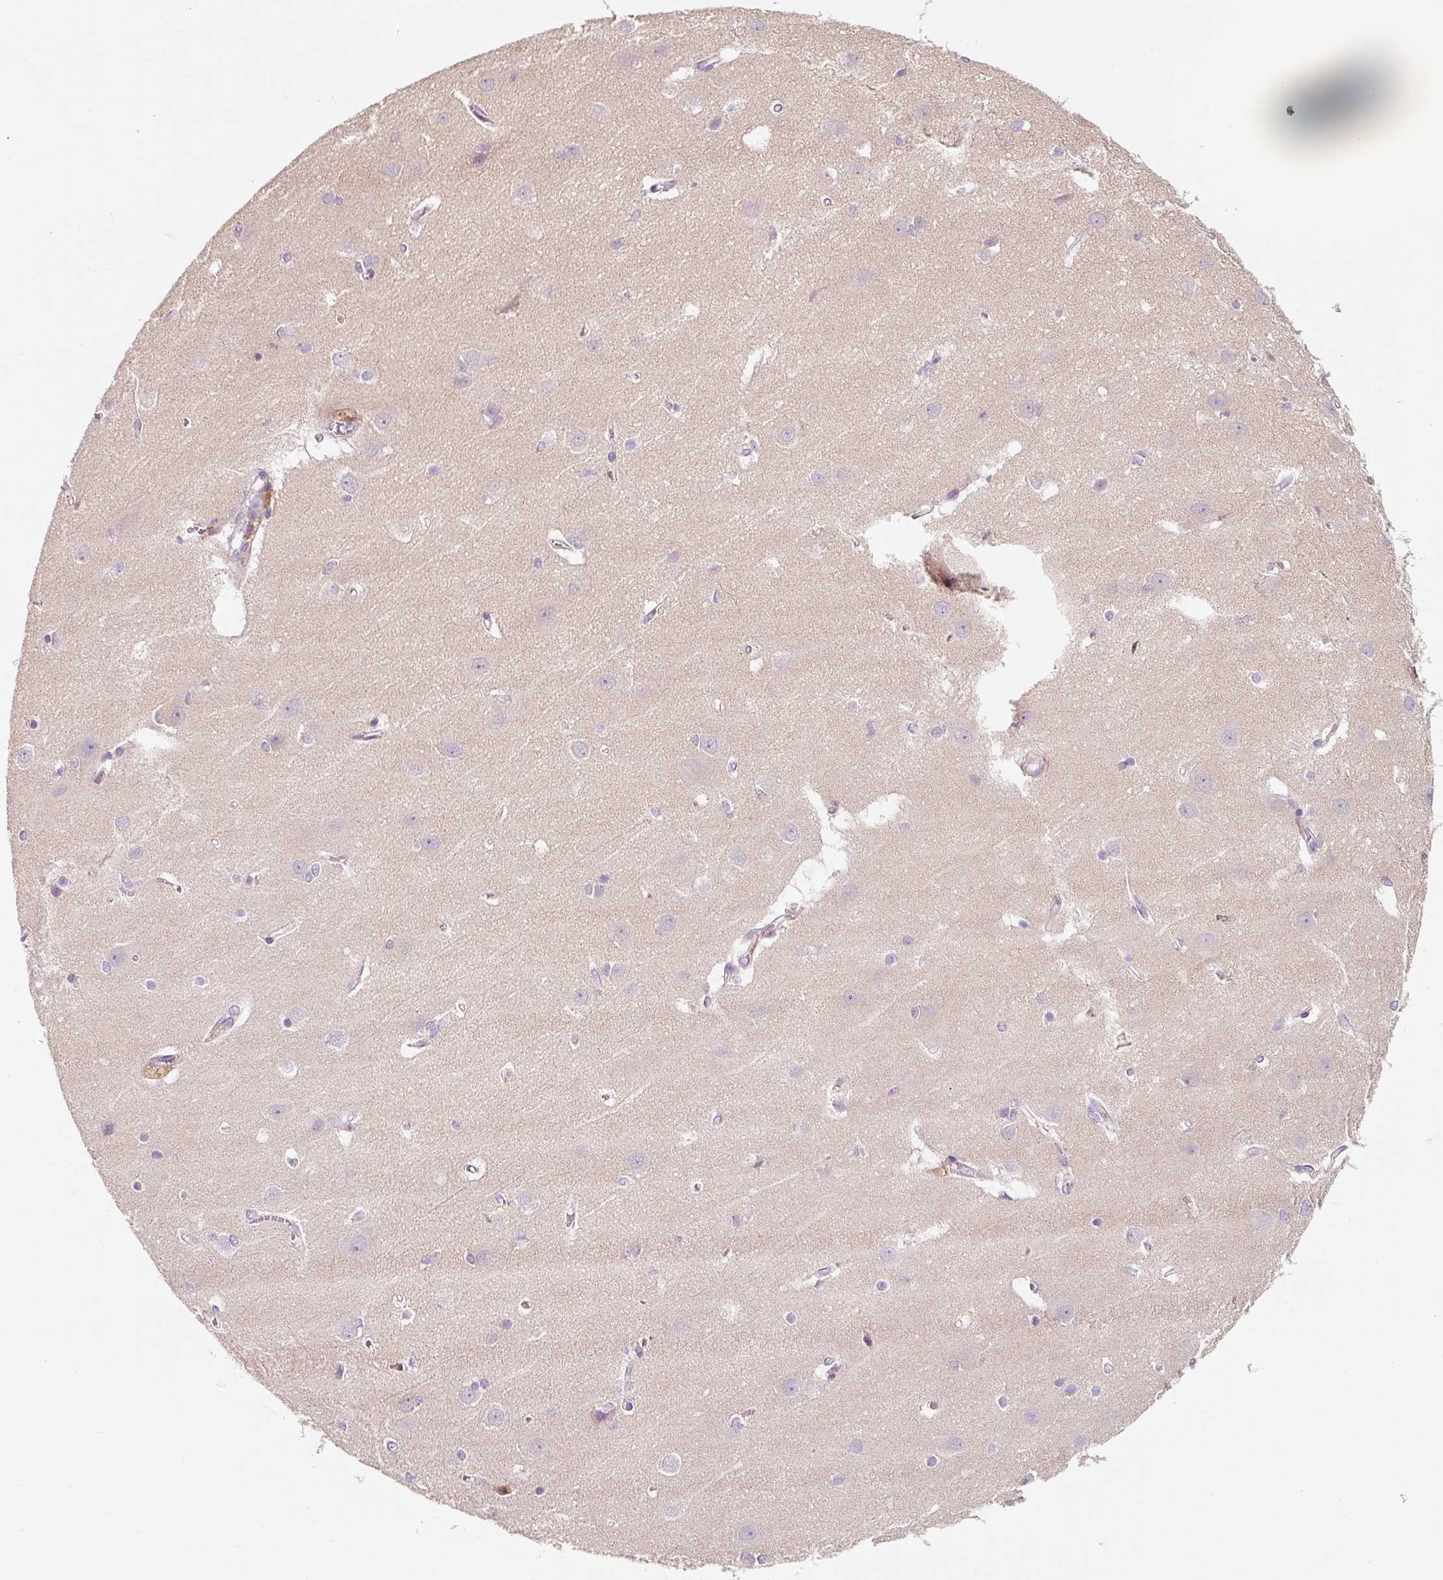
{"staining": {"intensity": "negative", "quantity": "none", "location": "none"}, "tissue": "cerebral cortex", "cell_type": "Endothelial cells", "image_type": "normal", "snomed": [{"axis": "morphology", "description": "Normal tissue, NOS"}, {"axis": "topography", "description": "Cerebral cortex"}], "caption": "Protein analysis of benign cerebral cortex exhibits no significant staining in endothelial cells. (Immunohistochemistry, brightfield microscopy, high magnification).", "gene": "IQGAP2", "patient": {"sex": "male", "age": 37}}